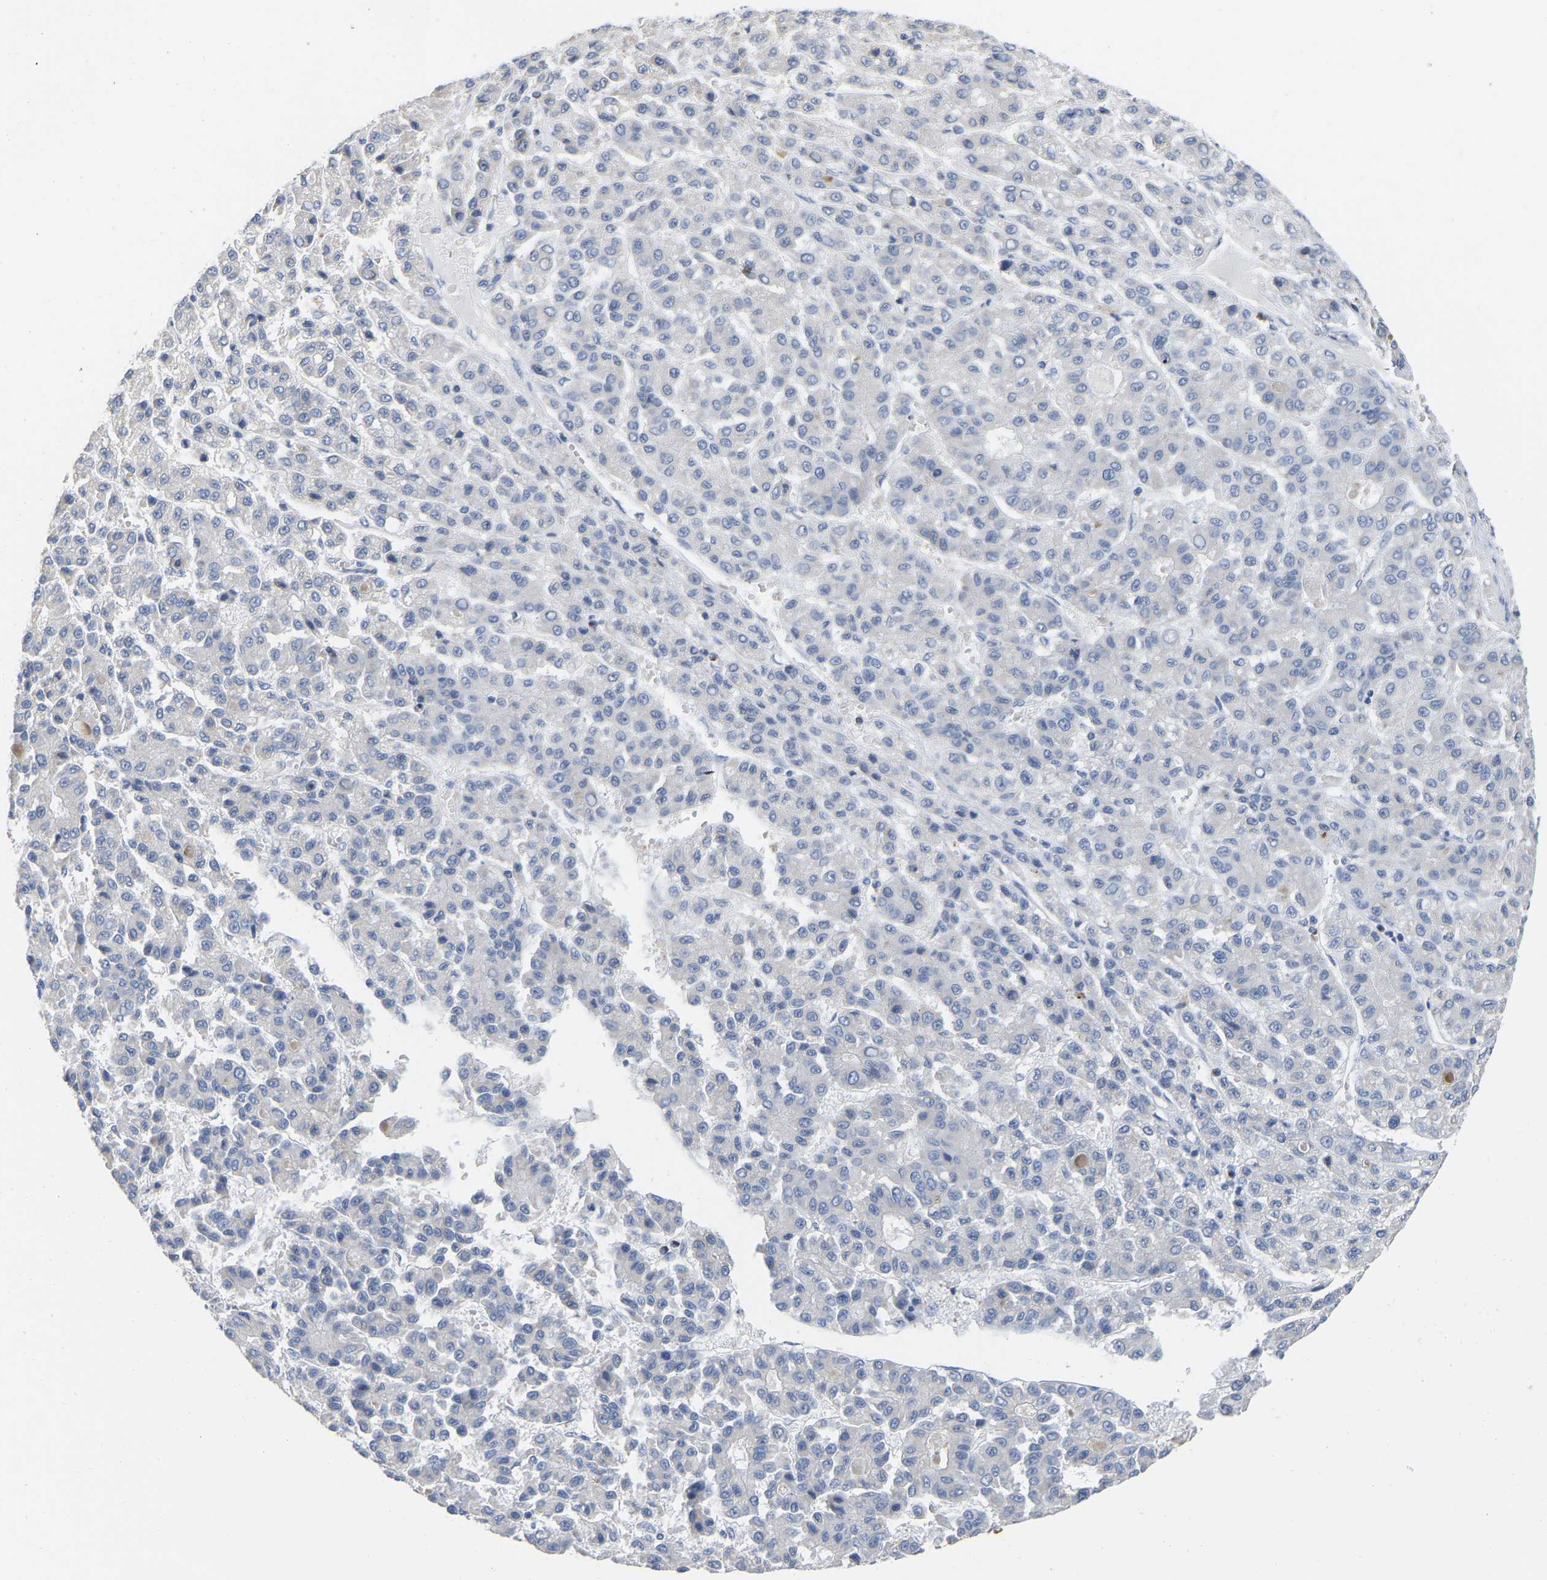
{"staining": {"intensity": "negative", "quantity": "none", "location": "none"}, "tissue": "liver cancer", "cell_type": "Tumor cells", "image_type": "cancer", "snomed": [{"axis": "morphology", "description": "Carcinoma, Hepatocellular, NOS"}, {"axis": "topography", "description": "Liver"}], "caption": "DAB (3,3'-diaminobenzidine) immunohistochemical staining of human liver cancer exhibits no significant staining in tumor cells.", "gene": "ULBP2", "patient": {"sex": "male", "age": 70}}